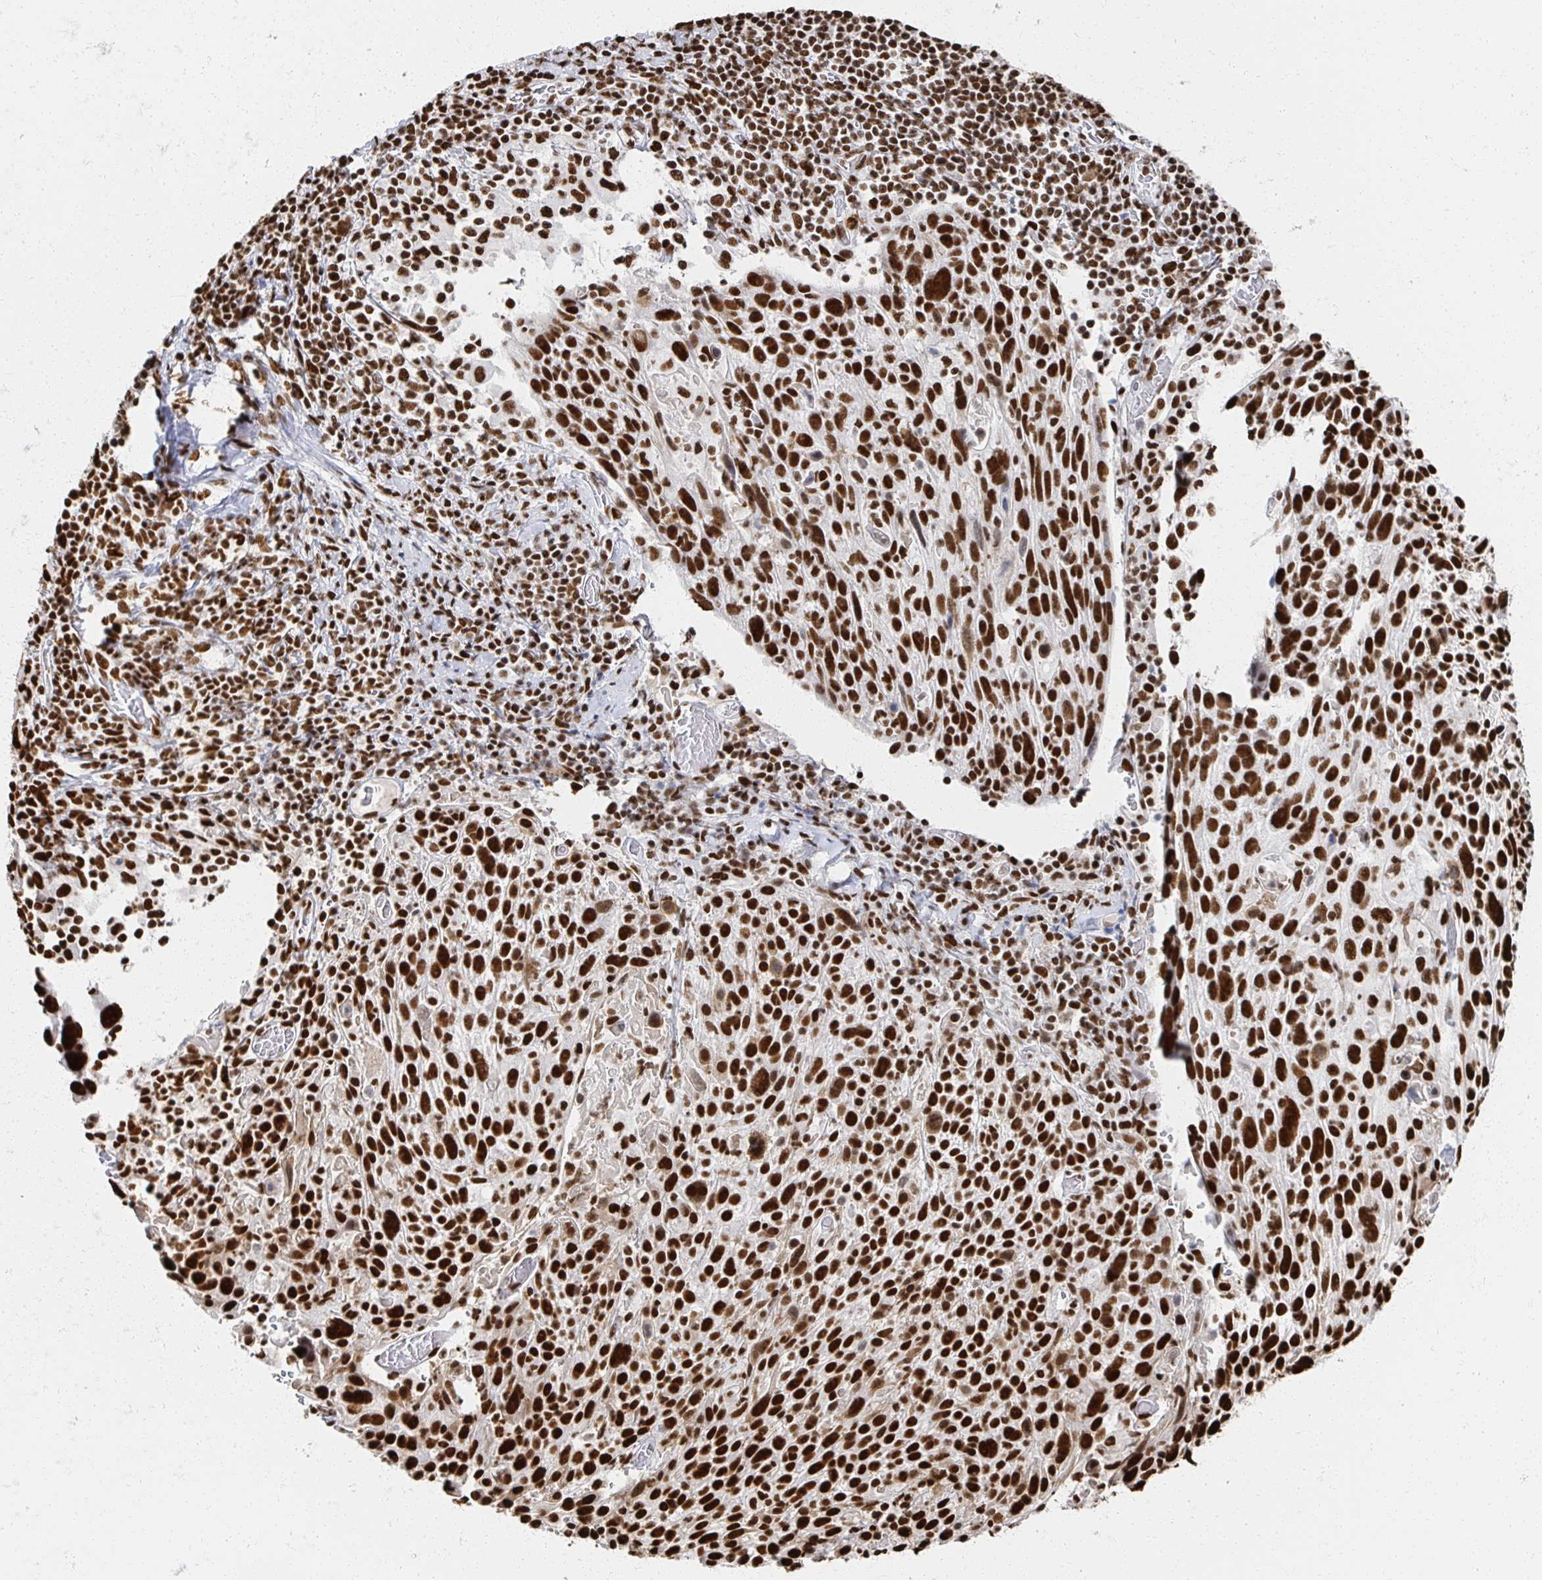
{"staining": {"intensity": "strong", "quantity": ">75%", "location": "nuclear"}, "tissue": "cervical cancer", "cell_type": "Tumor cells", "image_type": "cancer", "snomed": [{"axis": "morphology", "description": "Squamous cell carcinoma, NOS"}, {"axis": "topography", "description": "Cervix"}], "caption": "Tumor cells display strong nuclear staining in approximately >75% of cells in squamous cell carcinoma (cervical).", "gene": "RBBP7", "patient": {"sex": "female", "age": 61}}